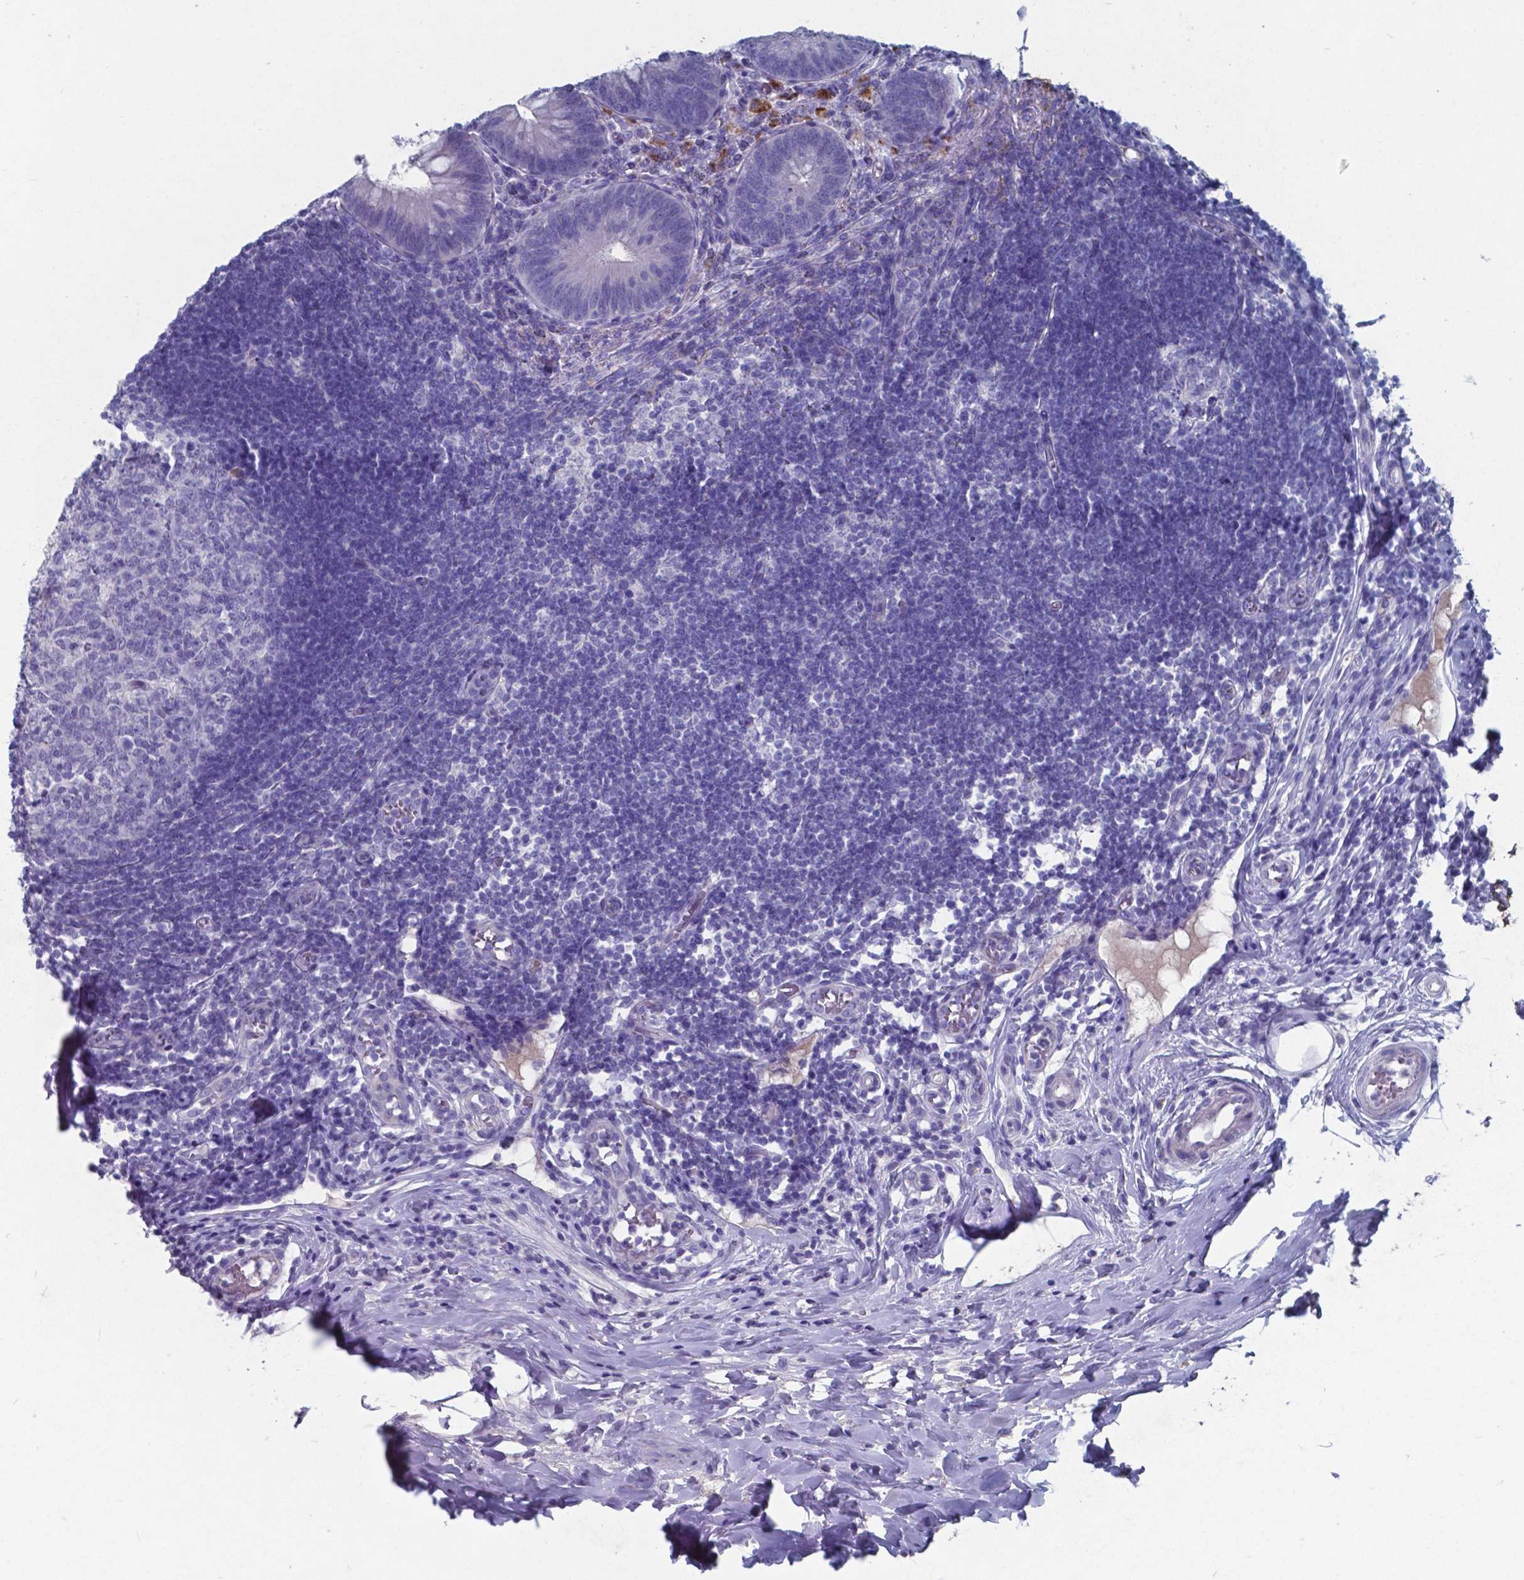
{"staining": {"intensity": "negative", "quantity": "none", "location": "none"}, "tissue": "appendix", "cell_type": "Glandular cells", "image_type": "normal", "snomed": [{"axis": "morphology", "description": "Normal tissue, NOS"}, {"axis": "morphology", "description": "Inflammation, NOS"}, {"axis": "topography", "description": "Appendix"}], "caption": "High magnification brightfield microscopy of benign appendix stained with DAB (brown) and counterstained with hematoxylin (blue): glandular cells show no significant positivity. (Brightfield microscopy of DAB (3,3'-diaminobenzidine) IHC at high magnification).", "gene": "TTR", "patient": {"sex": "male", "age": 16}}